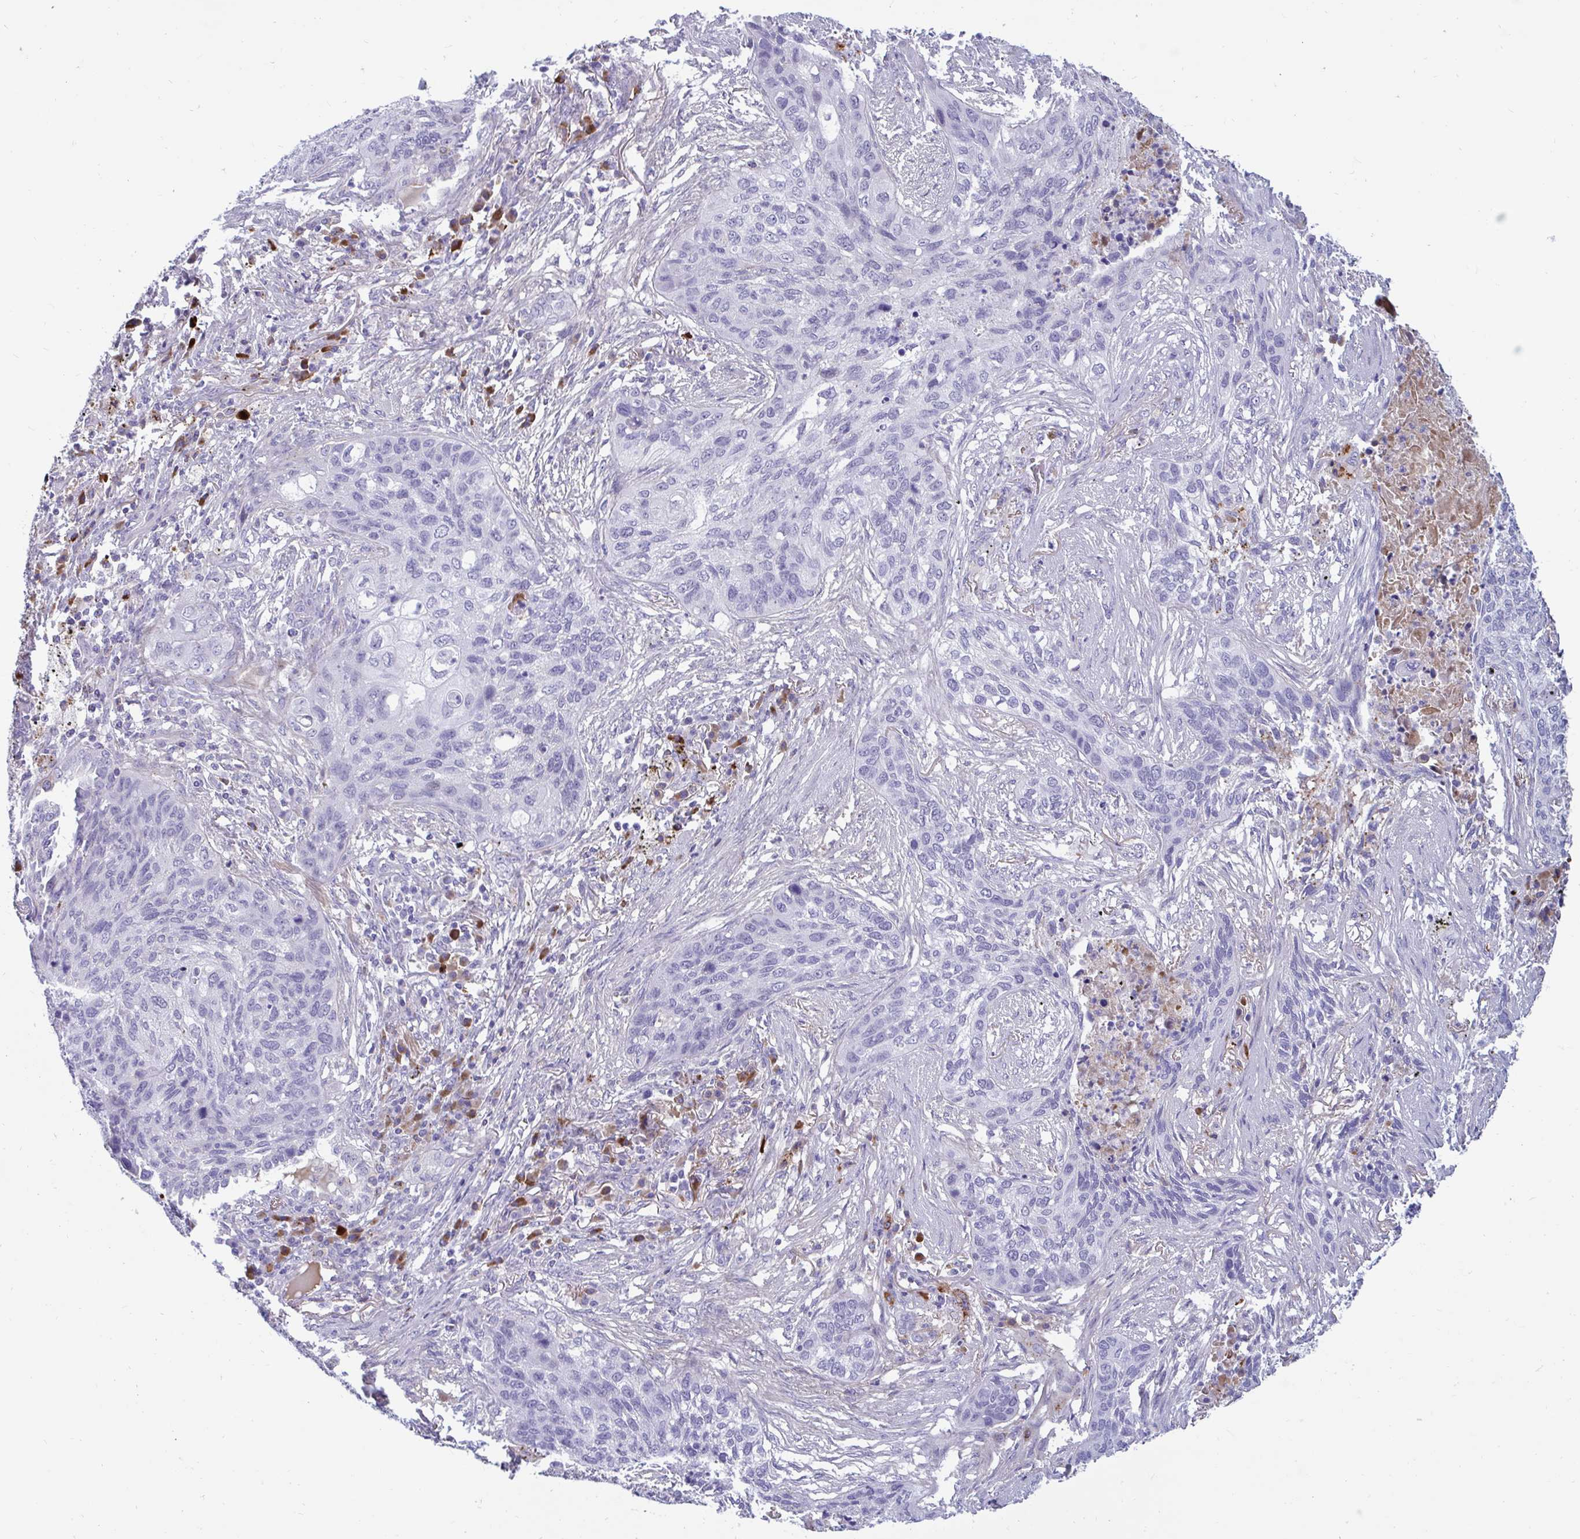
{"staining": {"intensity": "negative", "quantity": "none", "location": "none"}, "tissue": "lung cancer", "cell_type": "Tumor cells", "image_type": "cancer", "snomed": [{"axis": "morphology", "description": "Squamous cell carcinoma, NOS"}, {"axis": "topography", "description": "Lung"}], "caption": "Tumor cells show no significant protein expression in lung squamous cell carcinoma.", "gene": "FAM219B", "patient": {"sex": "female", "age": 63}}